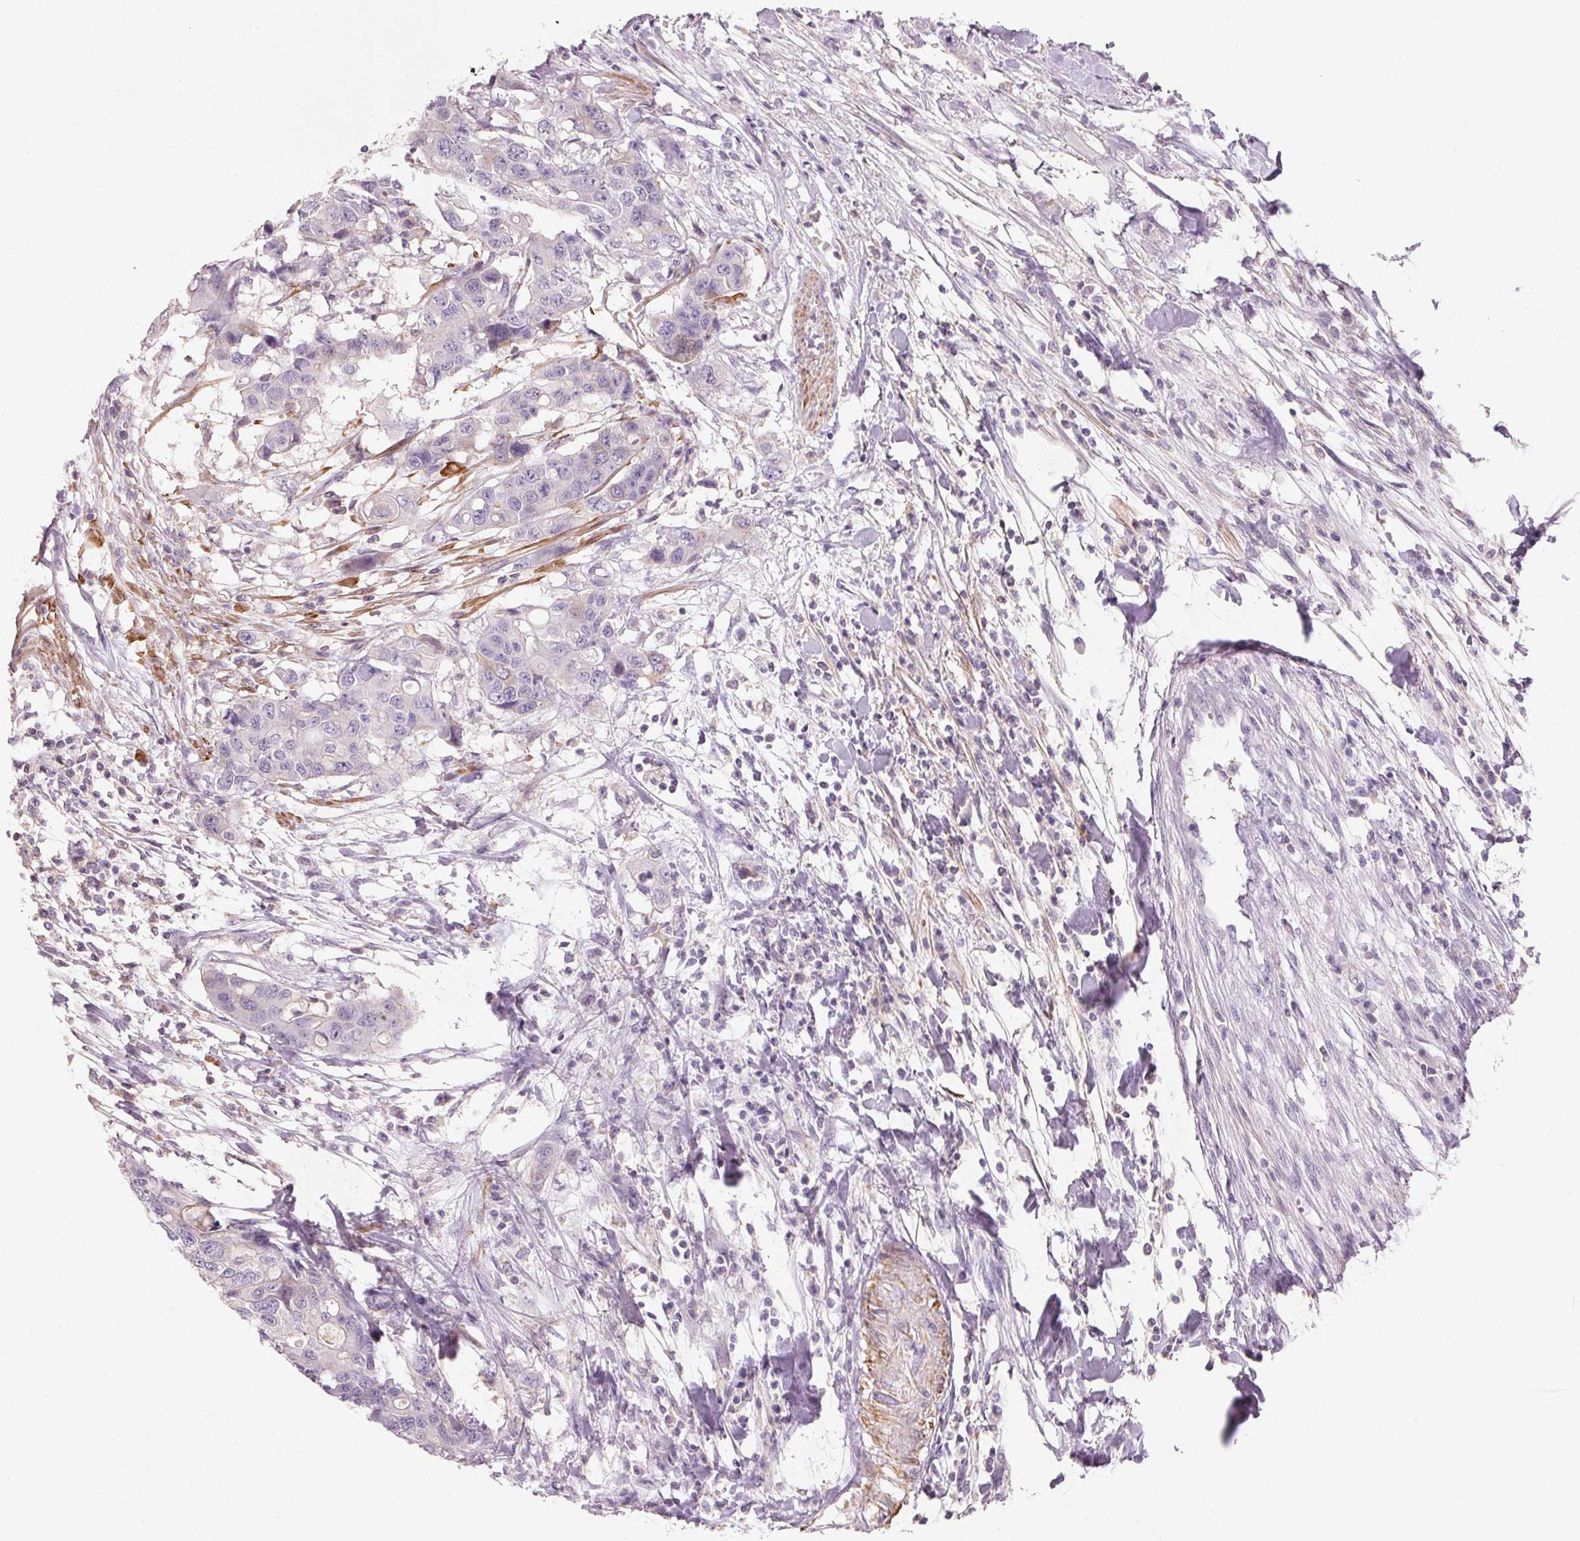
{"staining": {"intensity": "negative", "quantity": "none", "location": "none"}, "tissue": "colorectal cancer", "cell_type": "Tumor cells", "image_type": "cancer", "snomed": [{"axis": "morphology", "description": "Adenocarcinoma, NOS"}, {"axis": "topography", "description": "Colon"}], "caption": "High power microscopy micrograph of an immunohistochemistry histopathology image of adenocarcinoma (colorectal), revealing no significant expression in tumor cells.", "gene": "KCNK15", "patient": {"sex": "male", "age": 77}}